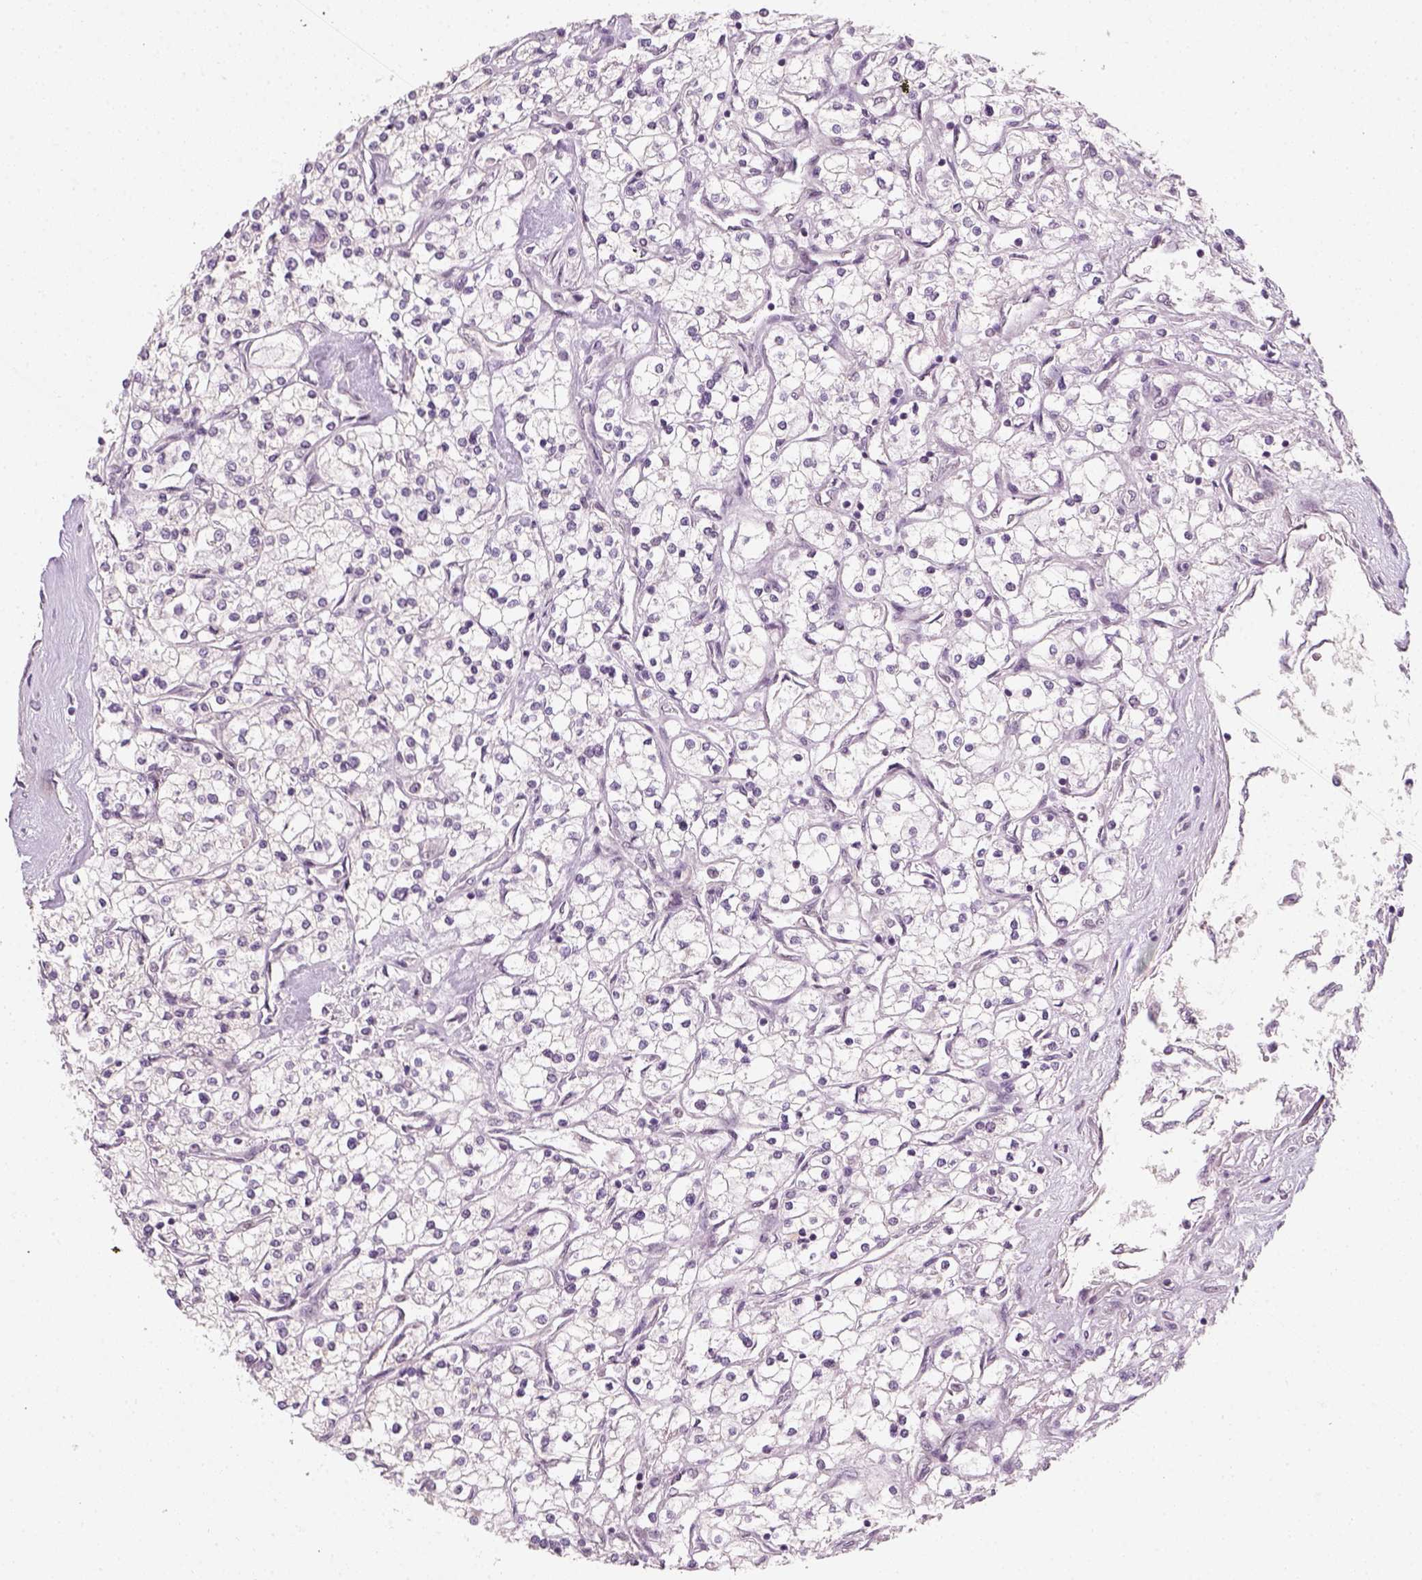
{"staining": {"intensity": "negative", "quantity": "none", "location": "none"}, "tissue": "renal cancer", "cell_type": "Tumor cells", "image_type": "cancer", "snomed": [{"axis": "morphology", "description": "Adenocarcinoma, NOS"}, {"axis": "topography", "description": "Kidney"}], "caption": "An image of renal cancer (adenocarcinoma) stained for a protein shows no brown staining in tumor cells.", "gene": "TP53", "patient": {"sex": "male", "age": 80}}